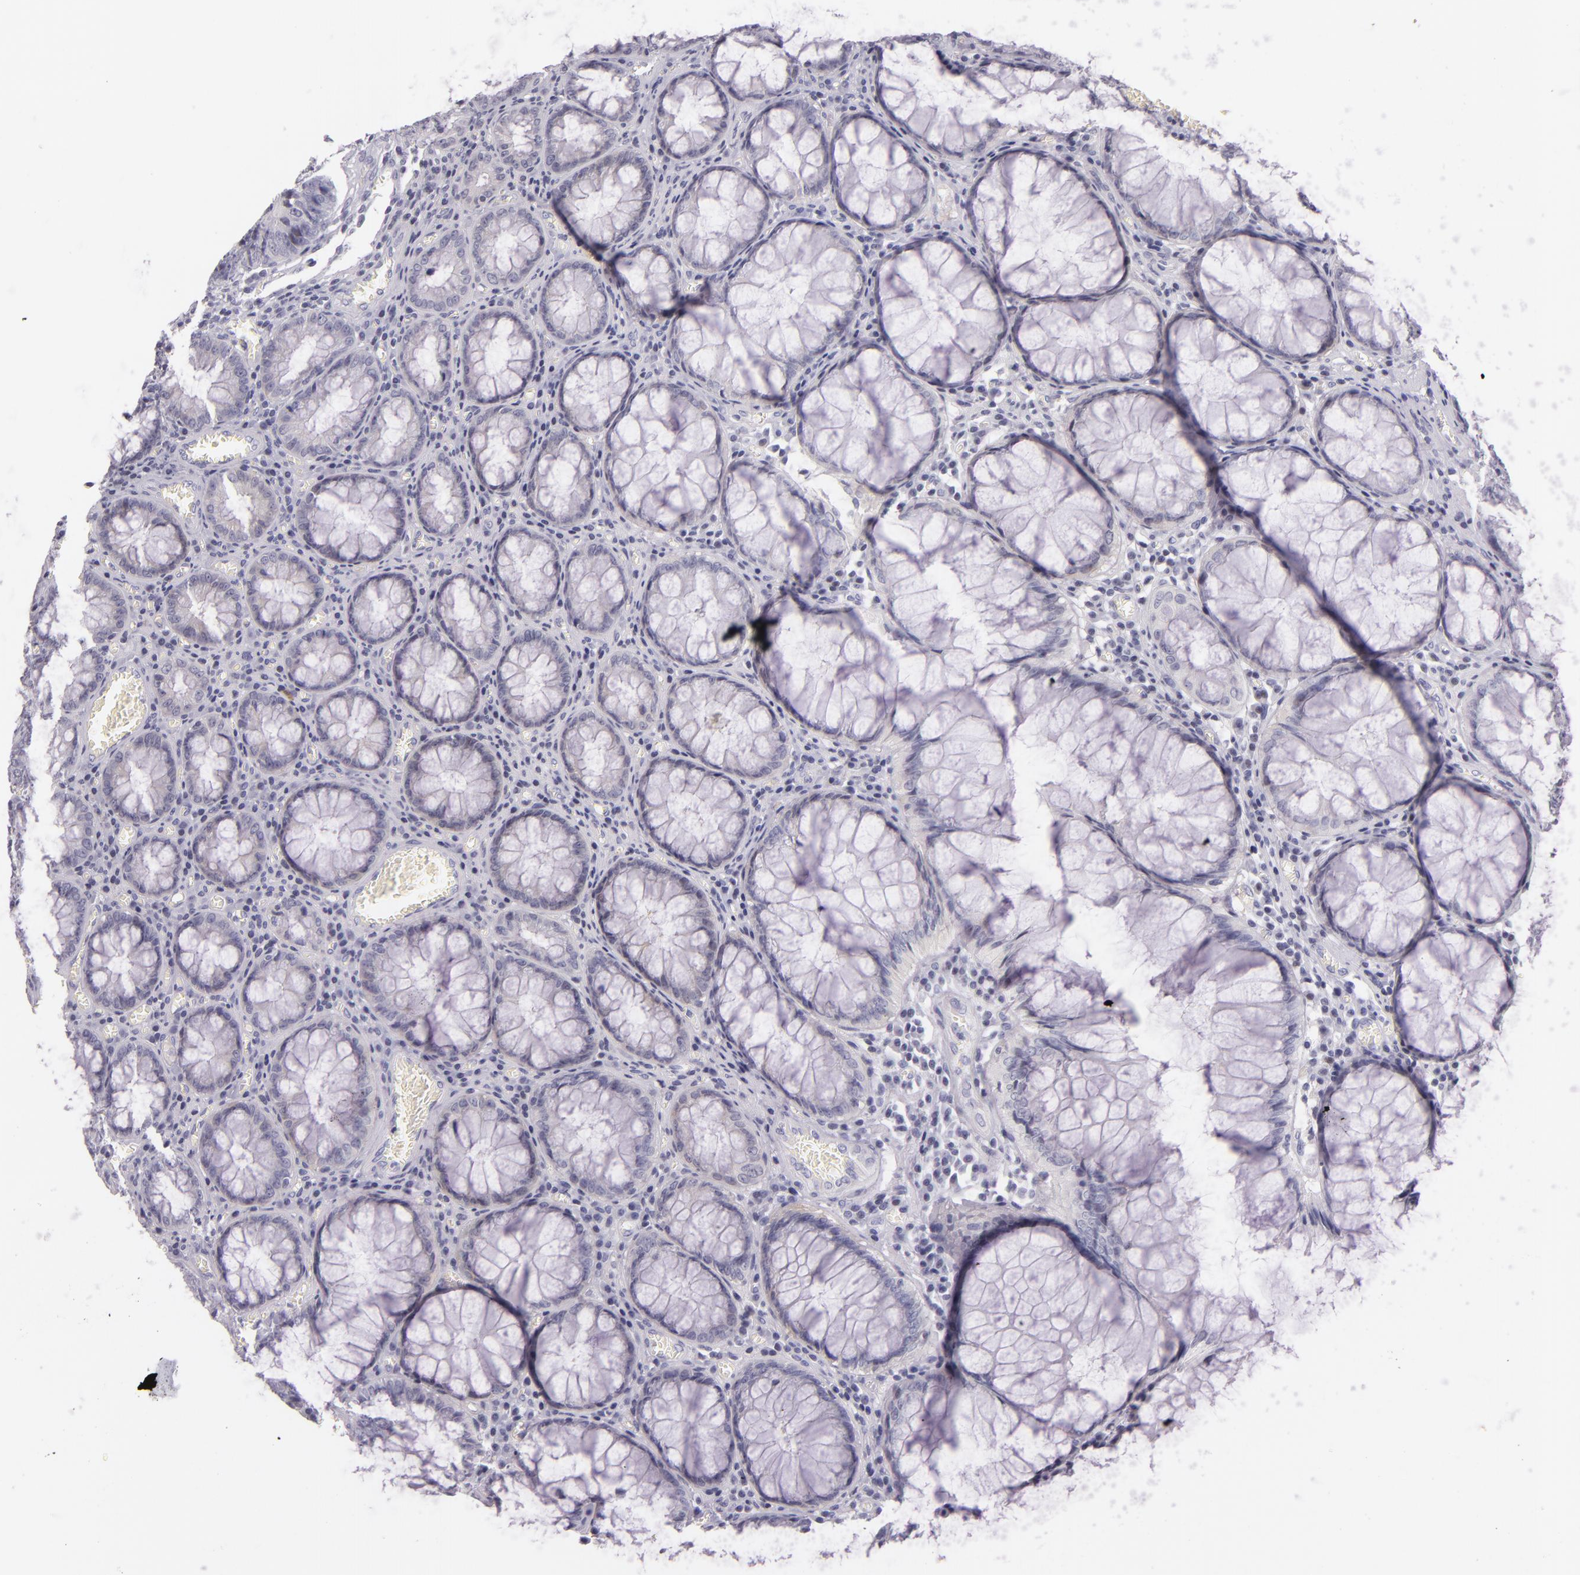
{"staining": {"intensity": "negative", "quantity": "none", "location": "none"}, "tissue": "colorectal cancer", "cell_type": "Tumor cells", "image_type": "cancer", "snomed": [{"axis": "morphology", "description": "Adenocarcinoma, NOS"}, {"axis": "topography", "description": "Rectum"}], "caption": "An image of colorectal cancer (adenocarcinoma) stained for a protein displays no brown staining in tumor cells.", "gene": "HSP90AA1", "patient": {"sex": "female", "age": 98}}